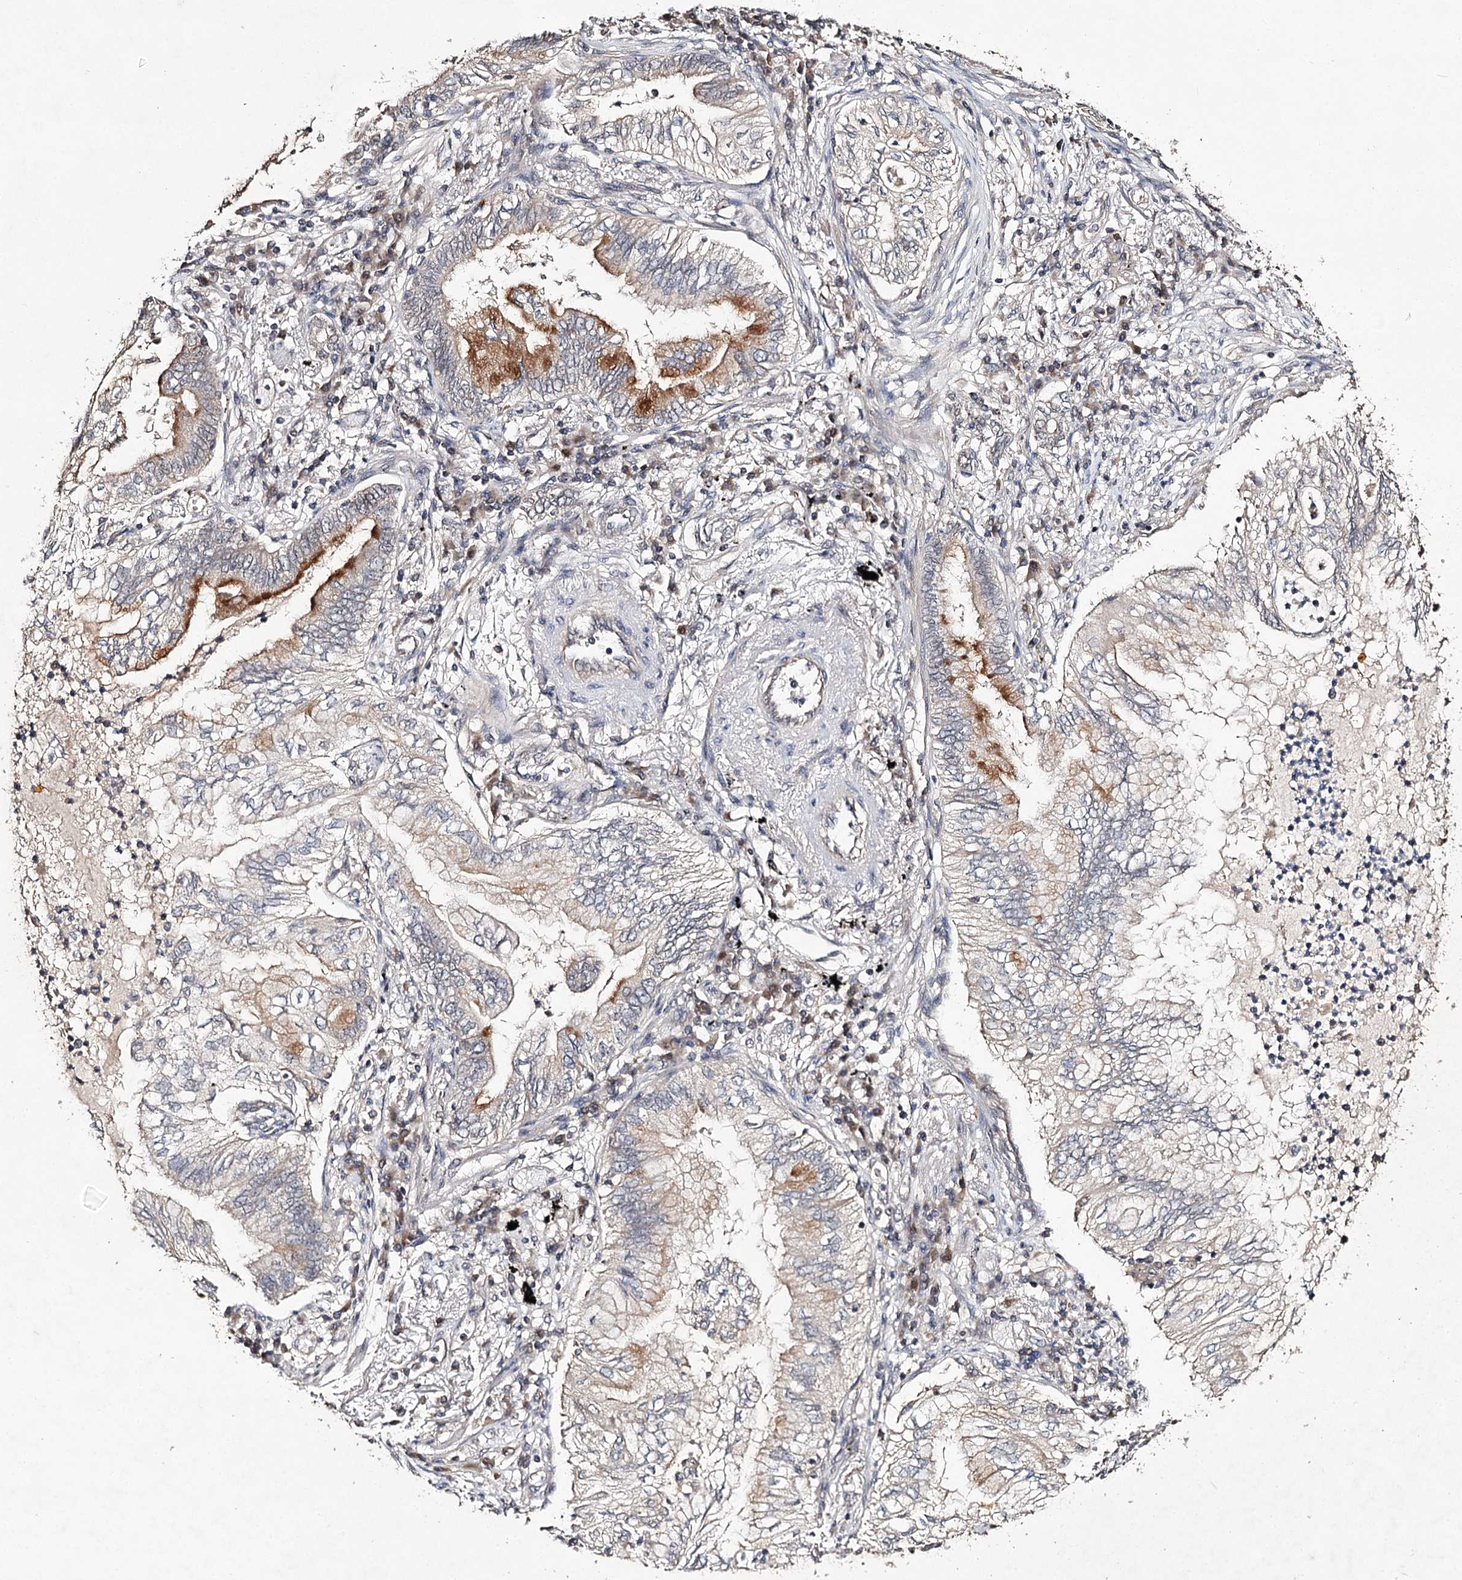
{"staining": {"intensity": "negative", "quantity": "none", "location": "none"}, "tissue": "lung cancer", "cell_type": "Tumor cells", "image_type": "cancer", "snomed": [{"axis": "morphology", "description": "Normal tissue, NOS"}, {"axis": "morphology", "description": "Adenocarcinoma, NOS"}, {"axis": "topography", "description": "Bronchus"}, {"axis": "topography", "description": "Lung"}], "caption": "Tumor cells show no significant expression in adenocarcinoma (lung).", "gene": "NOPCHAP1", "patient": {"sex": "female", "age": 70}}